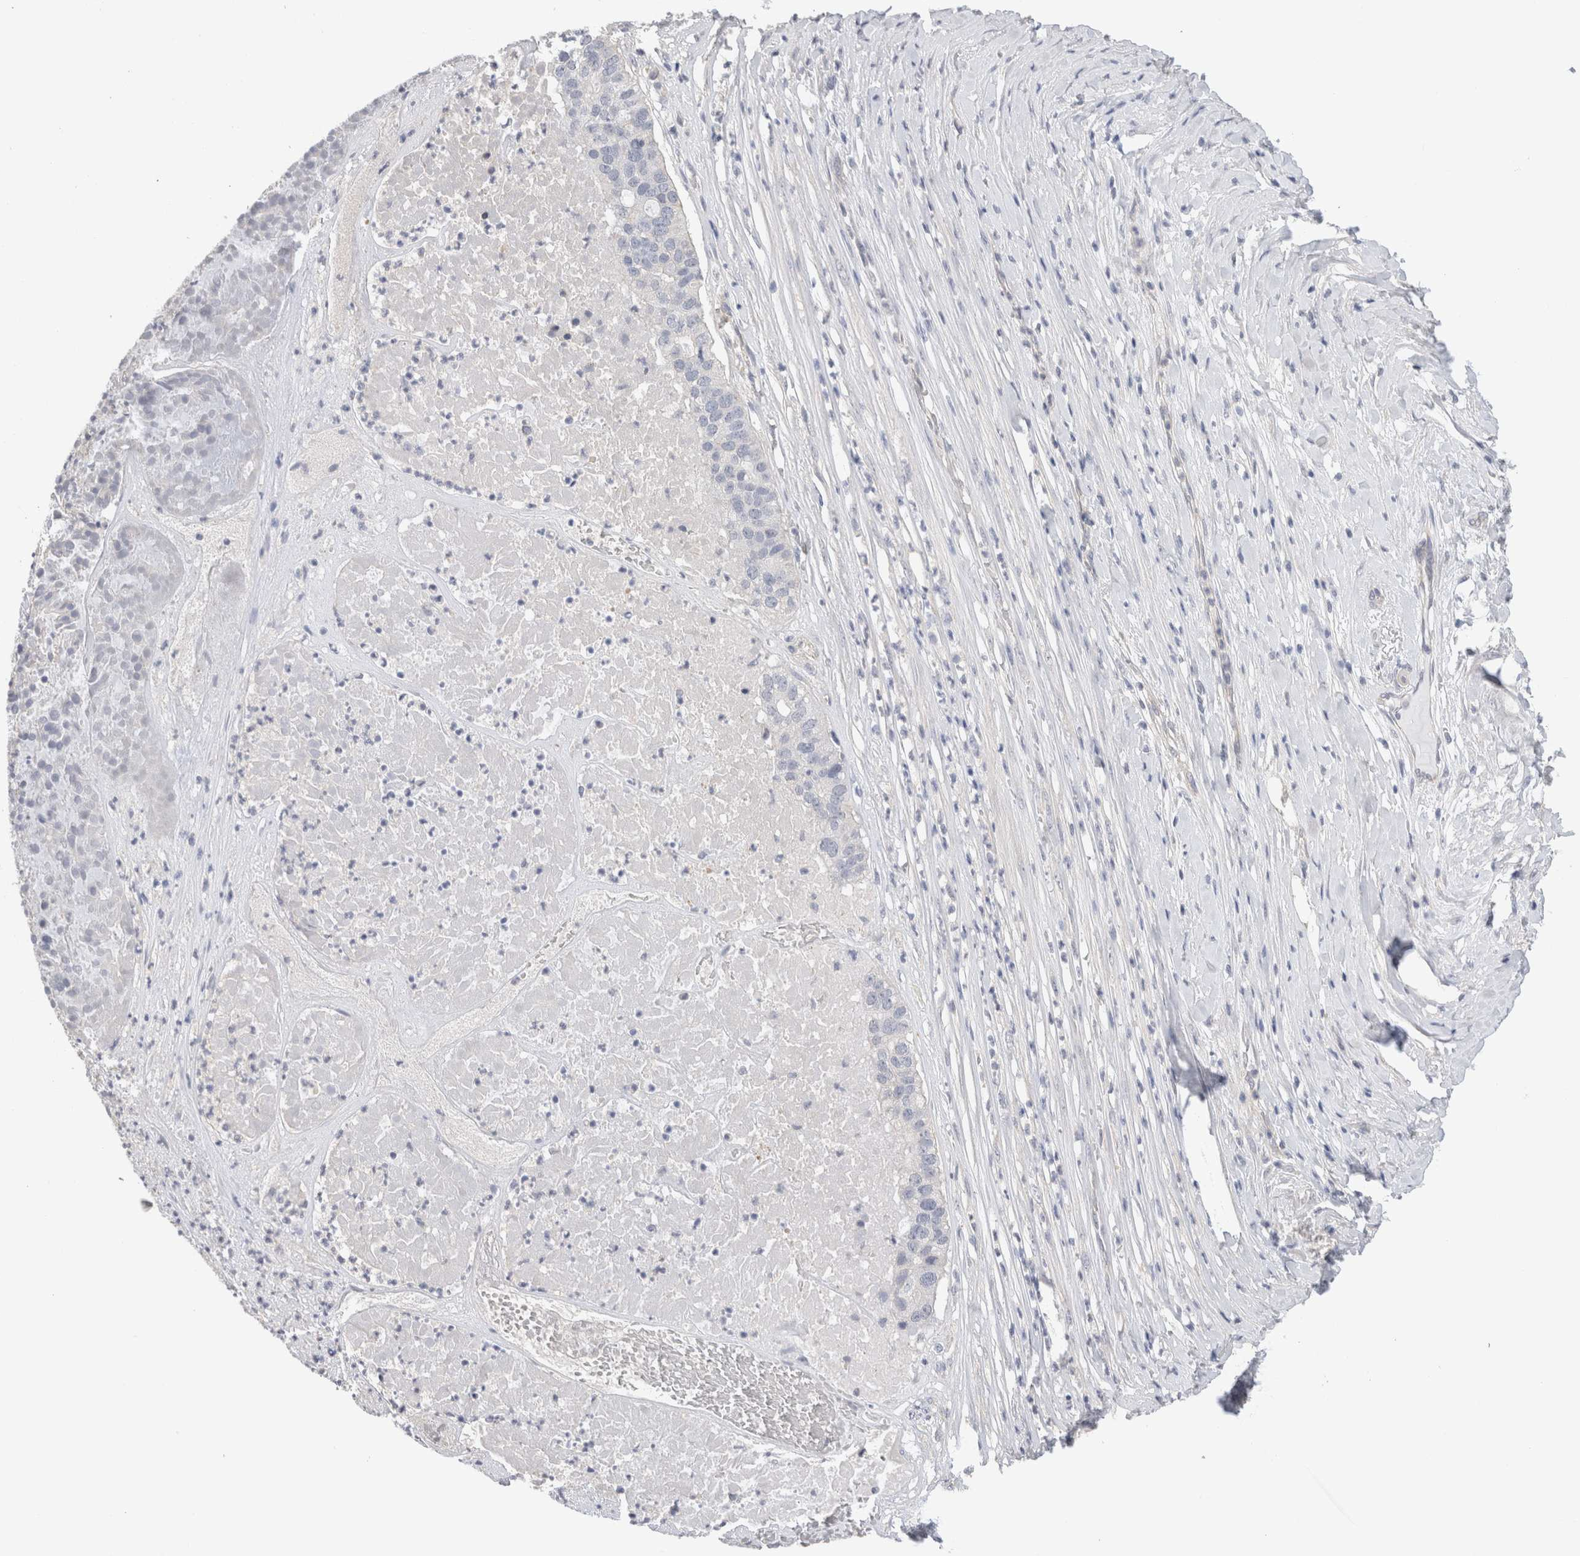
{"staining": {"intensity": "negative", "quantity": "none", "location": "none"}, "tissue": "pancreatic cancer", "cell_type": "Tumor cells", "image_type": "cancer", "snomed": [{"axis": "morphology", "description": "Adenocarcinoma, NOS"}, {"axis": "topography", "description": "Pancreas"}], "caption": "Adenocarcinoma (pancreatic) was stained to show a protein in brown. There is no significant staining in tumor cells.", "gene": "DMD", "patient": {"sex": "male", "age": 50}}